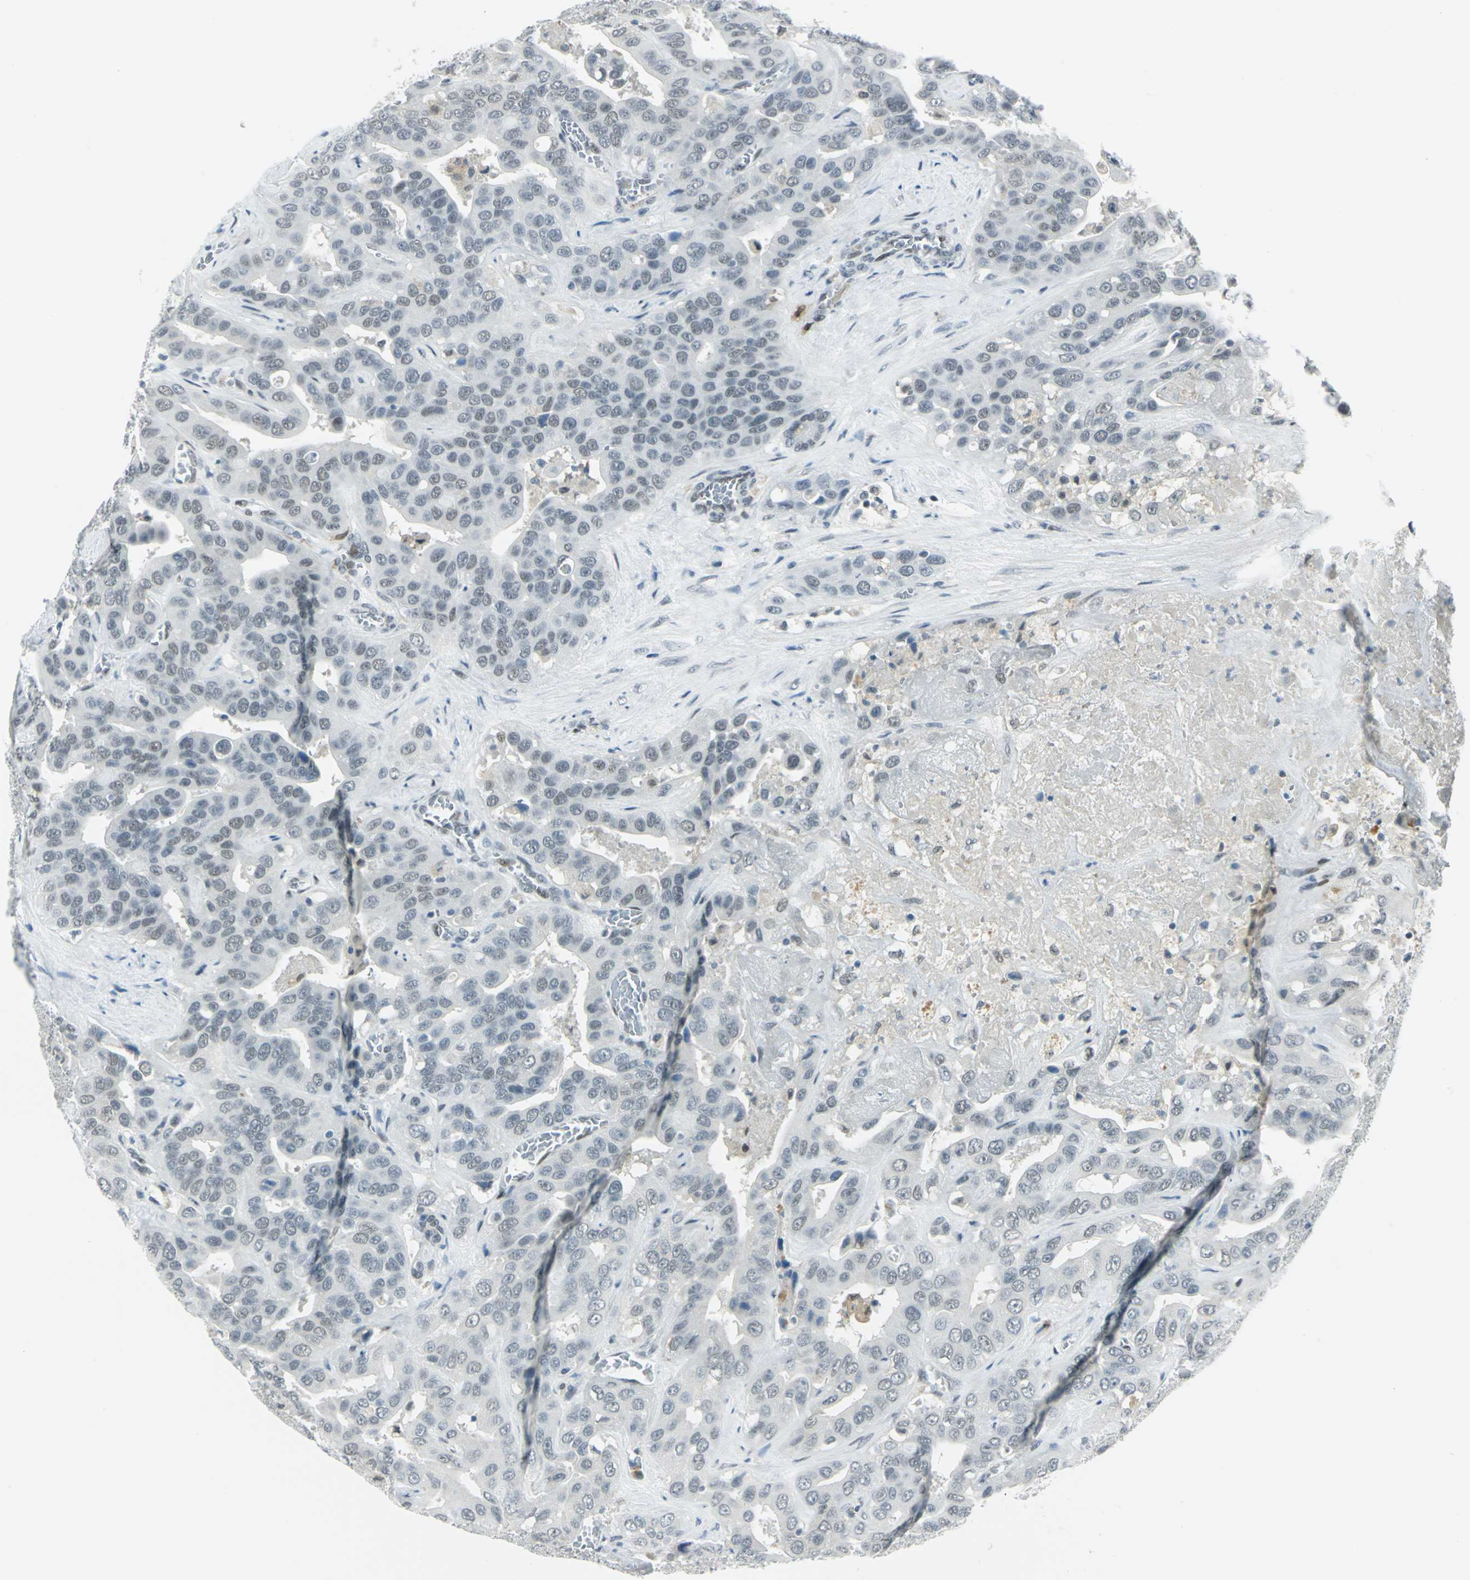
{"staining": {"intensity": "weak", "quantity": "<25%", "location": "nuclear"}, "tissue": "liver cancer", "cell_type": "Tumor cells", "image_type": "cancer", "snomed": [{"axis": "morphology", "description": "Cholangiocarcinoma"}, {"axis": "topography", "description": "Liver"}], "caption": "DAB immunohistochemical staining of liver cholangiocarcinoma displays no significant expression in tumor cells.", "gene": "MTMR10", "patient": {"sex": "female", "age": 52}}